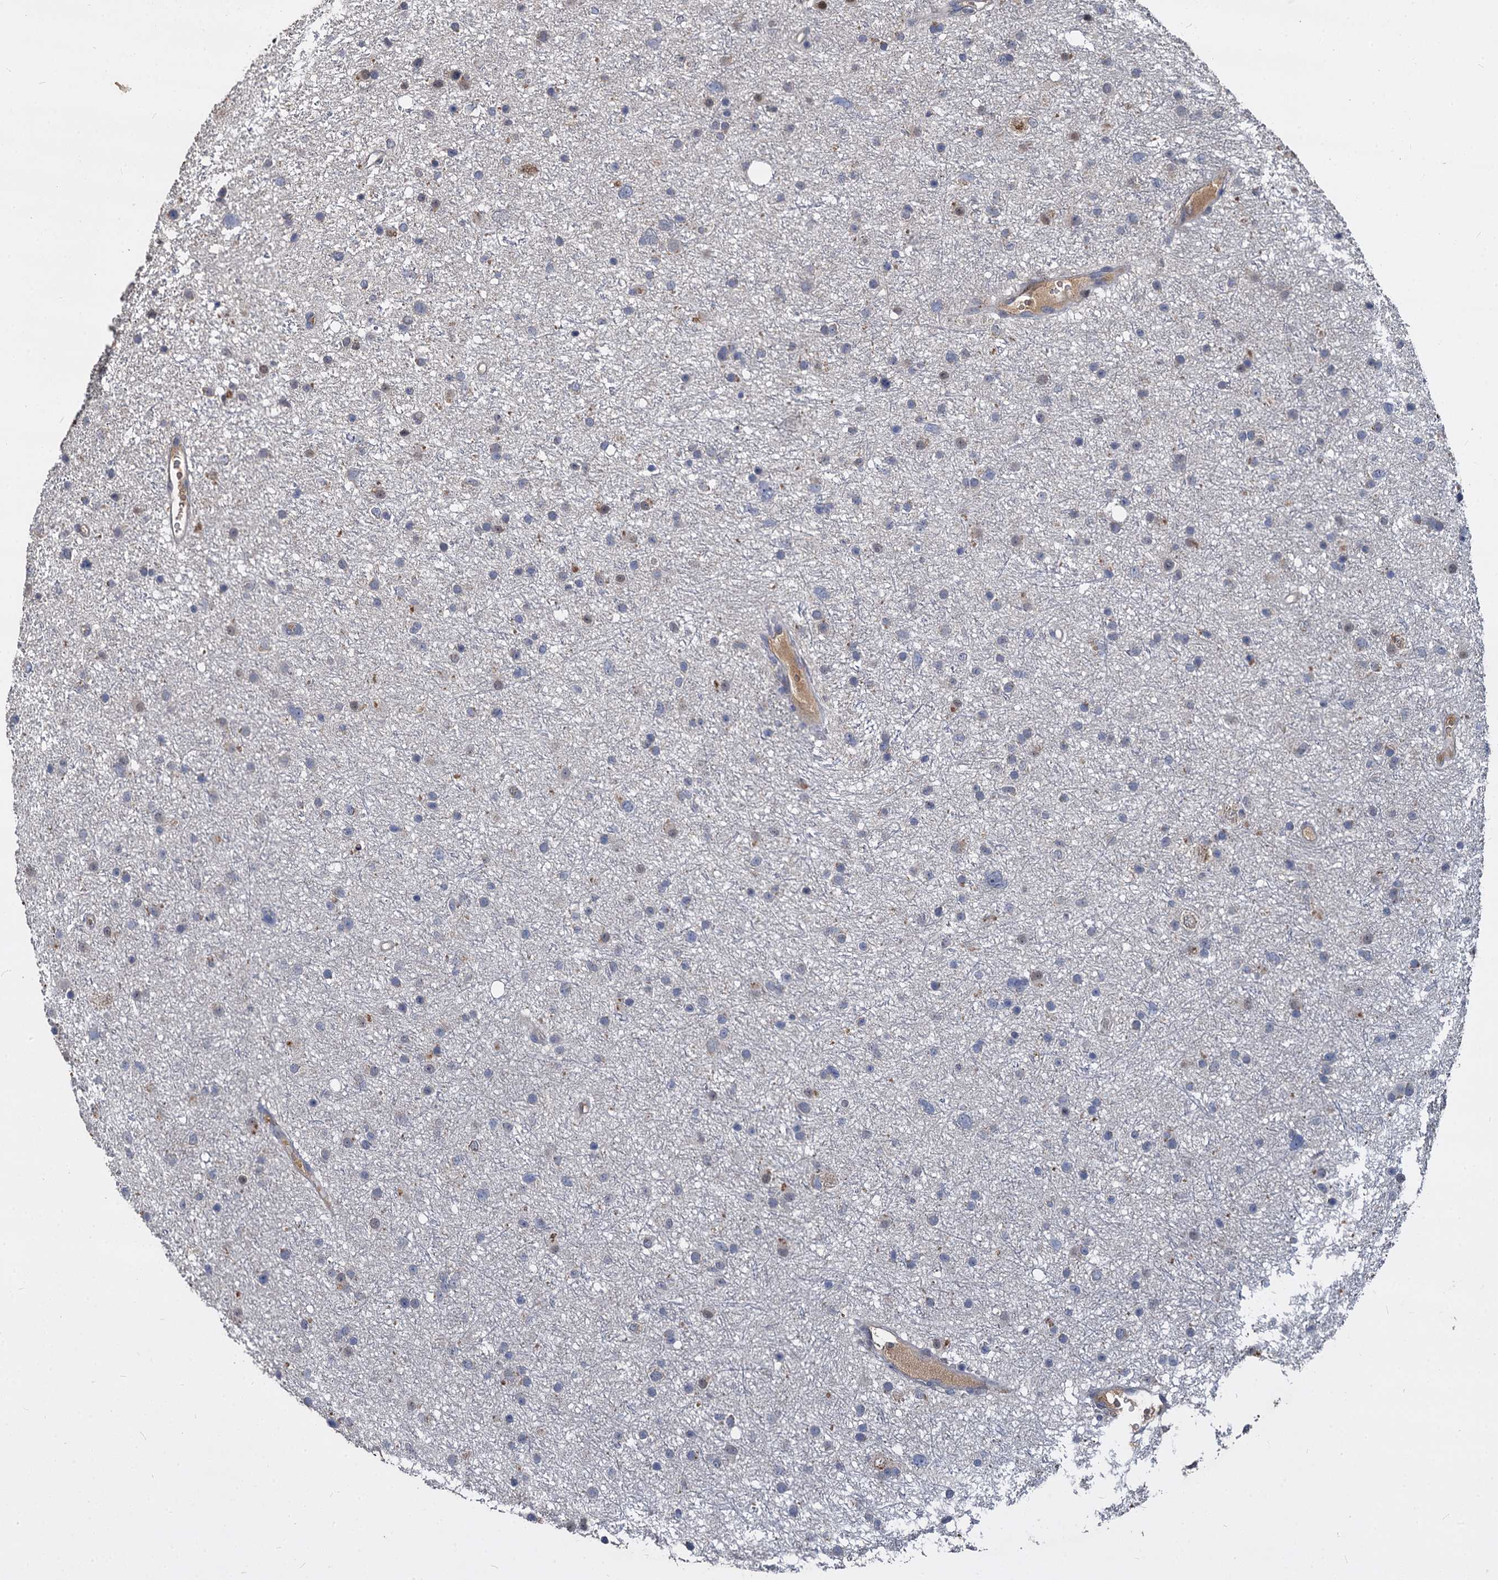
{"staining": {"intensity": "negative", "quantity": "none", "location": "none"}, "tissue": "glioma", "cell_type": "Tumor cells", "image_type": "cancer", "snomed": [{"axis": "morphology", "description": "Glioma, malignant, Low grade"}, {"axis": "topography", "description": "Cerebral cortex"}], "caption": "Human glioma stained for a protein using immunohistochemistry shows no positivity in tumor cells.", "gene": "CCDC184", "patient": {"sex": "female", "age": 39}}